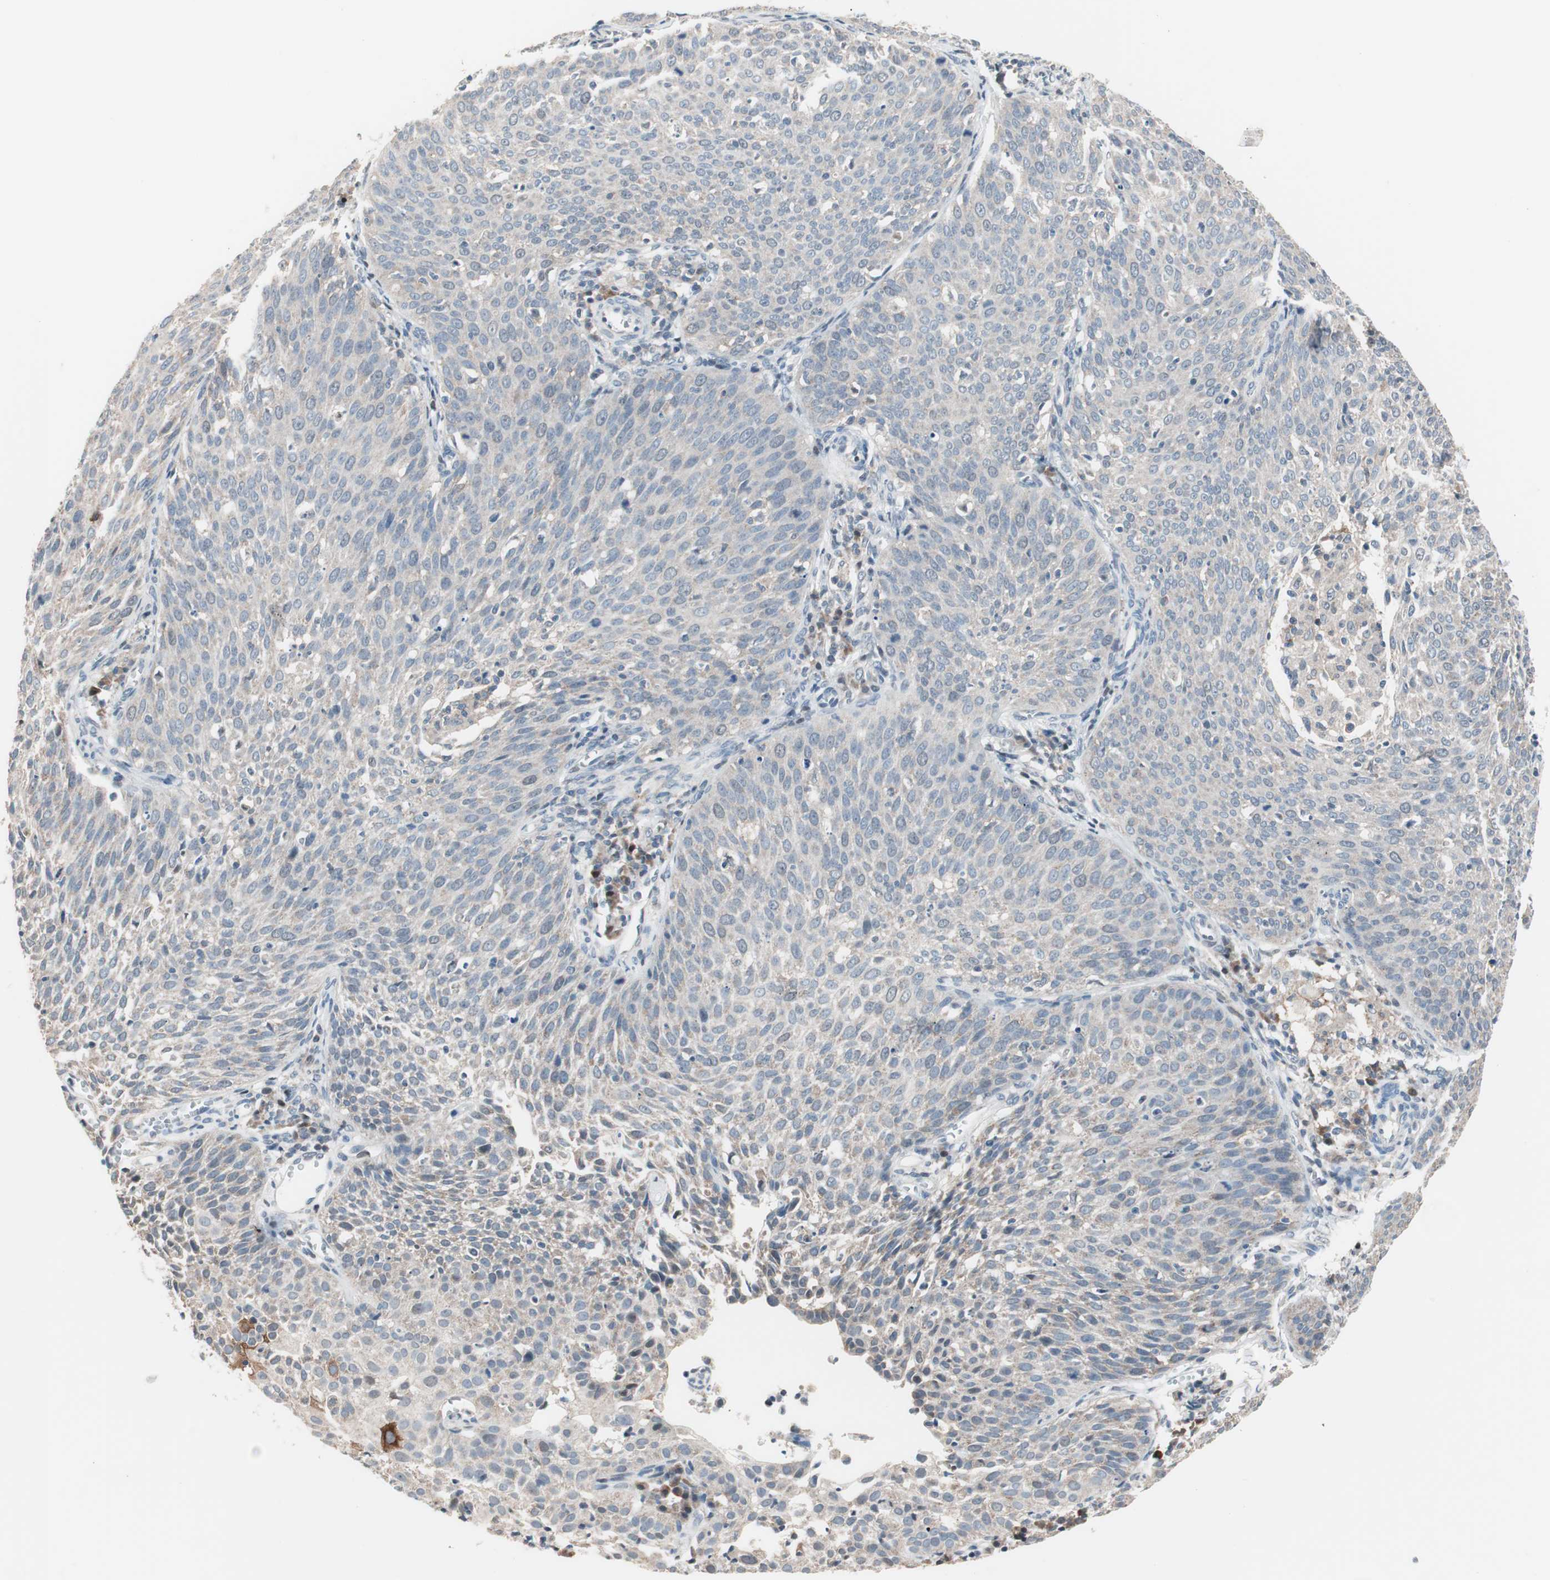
{"staining": {"intensity": "moderate", "quantity": "<25%", "location": "cytoplasmic/membranous,nuclear"}, "tissue": "cervical cancer", "cell_type": "Tumor cells", "image_type": "cancer", "snomed": [{"axis": "morphology", "description": "Squamous cell carcinoma, NOS"}, {"axis": "topography", "description": "Cervix"}], "caption": "Tumor cells demonstrate moderate cytoplasmic/membranous and nuclear positivity in about <25% of cells in cervical squamous cell carcinoma.", "gene": "POLH", "patient": {"sex": "female", "age": 38}}